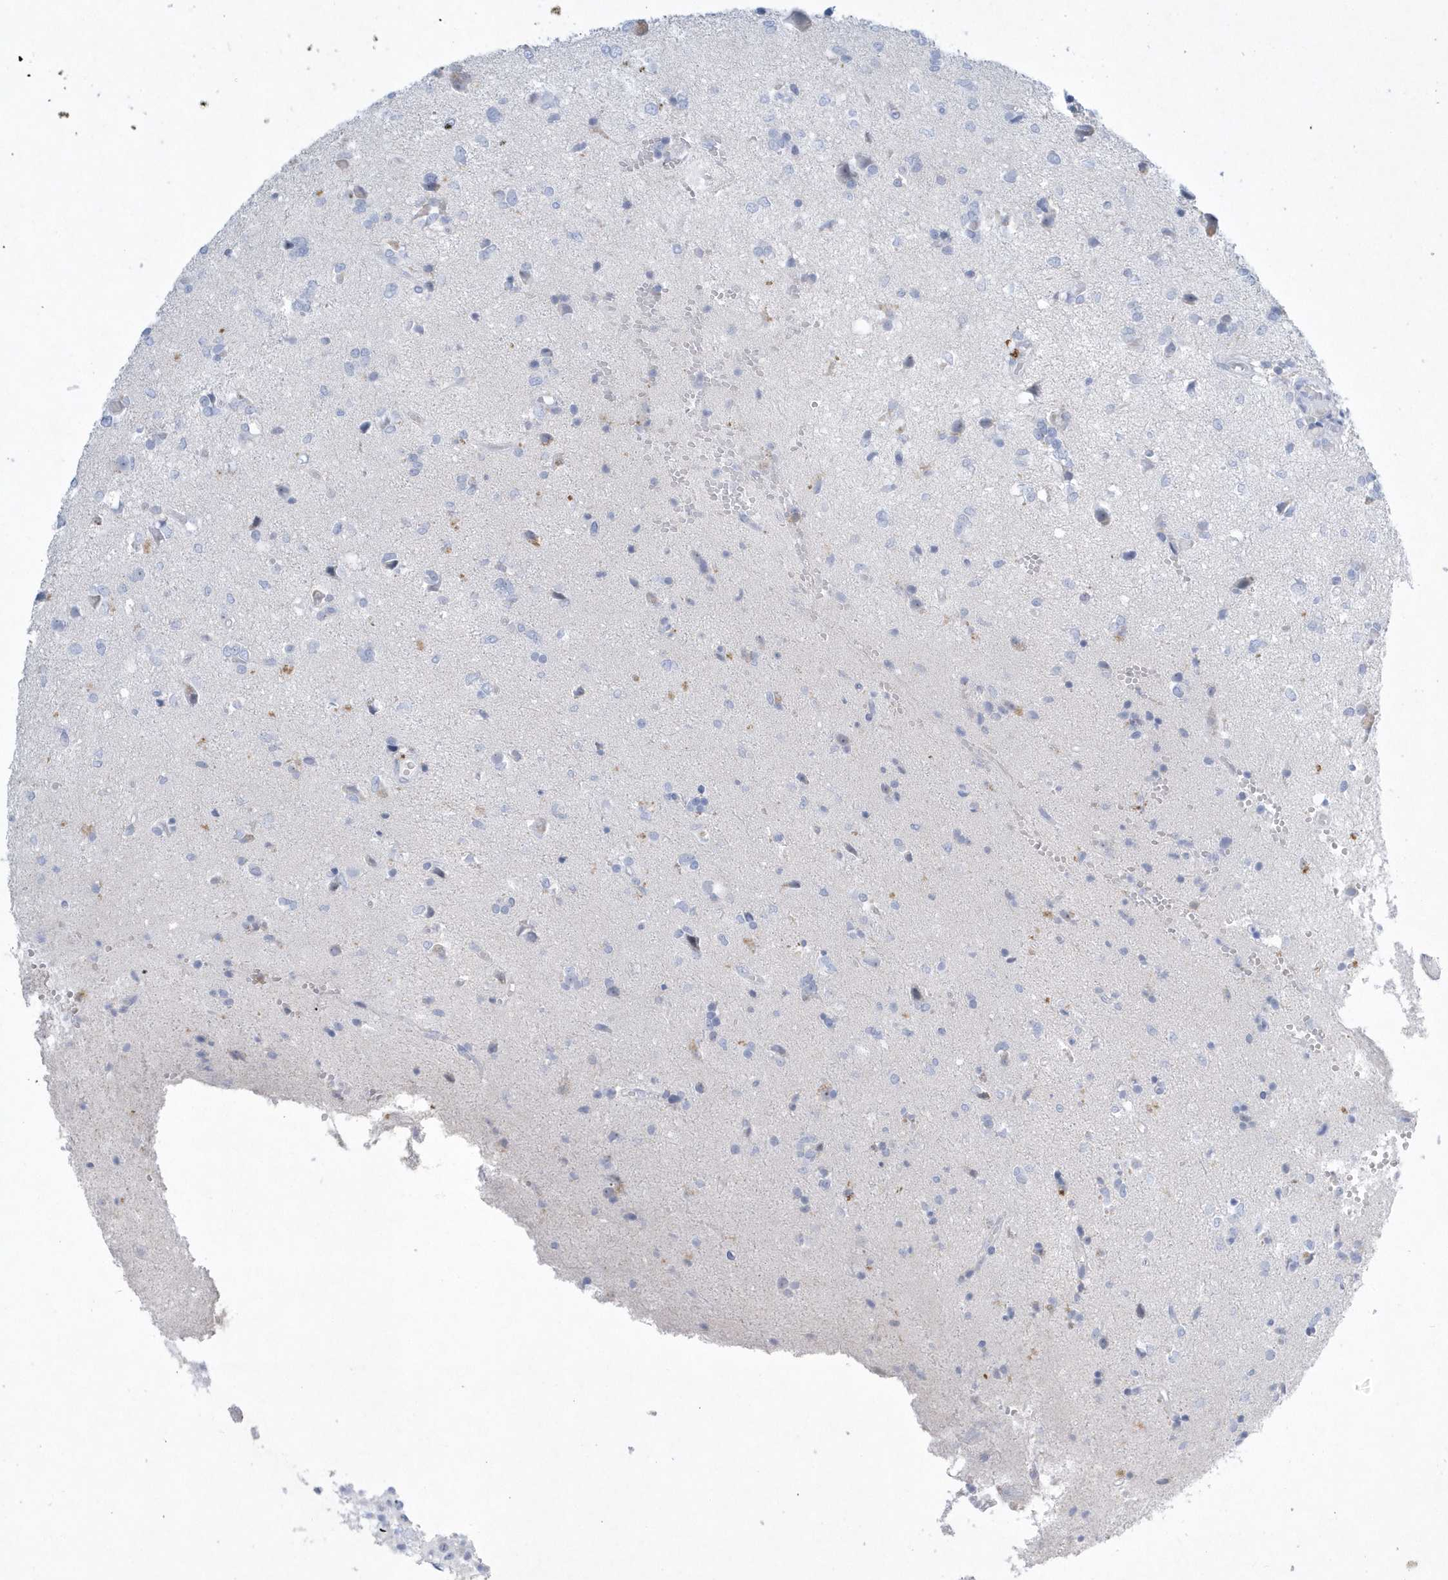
{"staining": {"intensity": "negative", "quantity": "none", "location": "none"}, "tissue": "glioma", "cell_type": "Tumor cells", "image_type": "cancer", "snomed": [{"axis": "morphology", "description": "Glioma, malignant, High grade"}, {"axis": "topography", "description": "Brain"}], "caption": "Tumor cells are negative for protein expression in human high-grade glioma (malignant). The staining was performed using DAB (3,3'-diaminobenzidine) to visualize the protein expression in brown, while the nuclei were stained in blue with hematoxylin (Magnification: 20x).", "gene": "PSD4", "patient": {"sex": "female", "age": 59}}